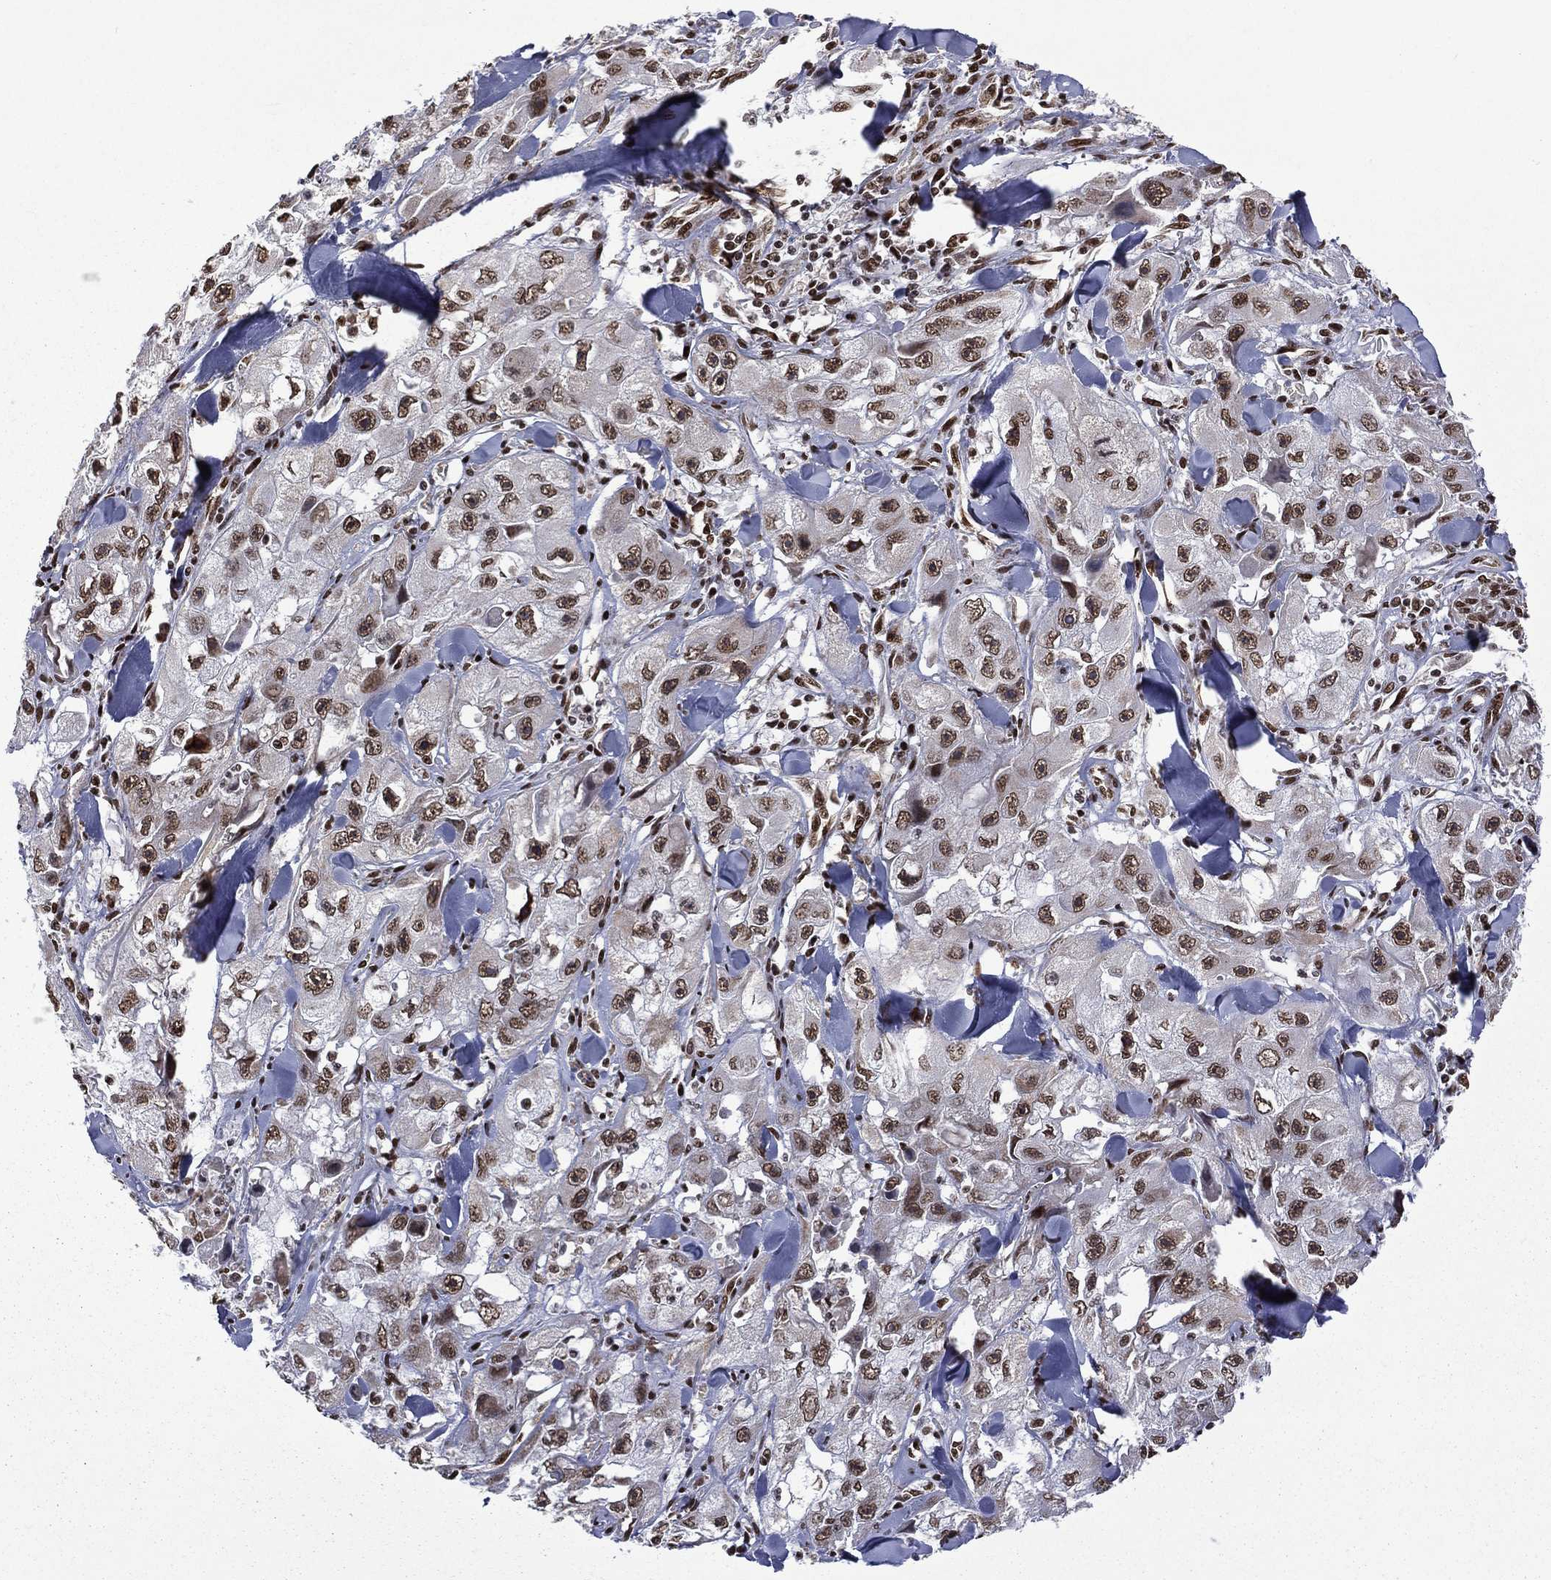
{"staining": {"intensity": "strong", "quantity": ">75%", "location": "nuclear"}, "tissue": "skin cancer", "cell_type": "Tumor cells", "image_type": "cancer", "snomed": [{"axis": "morphology", "description": "Squamous cell carcinoma, NOS"}, {"axis": "topography", "description": "Skin"}, {"axis": "topography", "description": "Subcutis"}], "caption": "This is an image of immunohistochemistry staining of skin cancer (squamous cell carcinoma), which shows strong expression in the nuclear of tumor cells.", "gene": "C5orf24", "patient": {"sex": "male", "age": 73}}